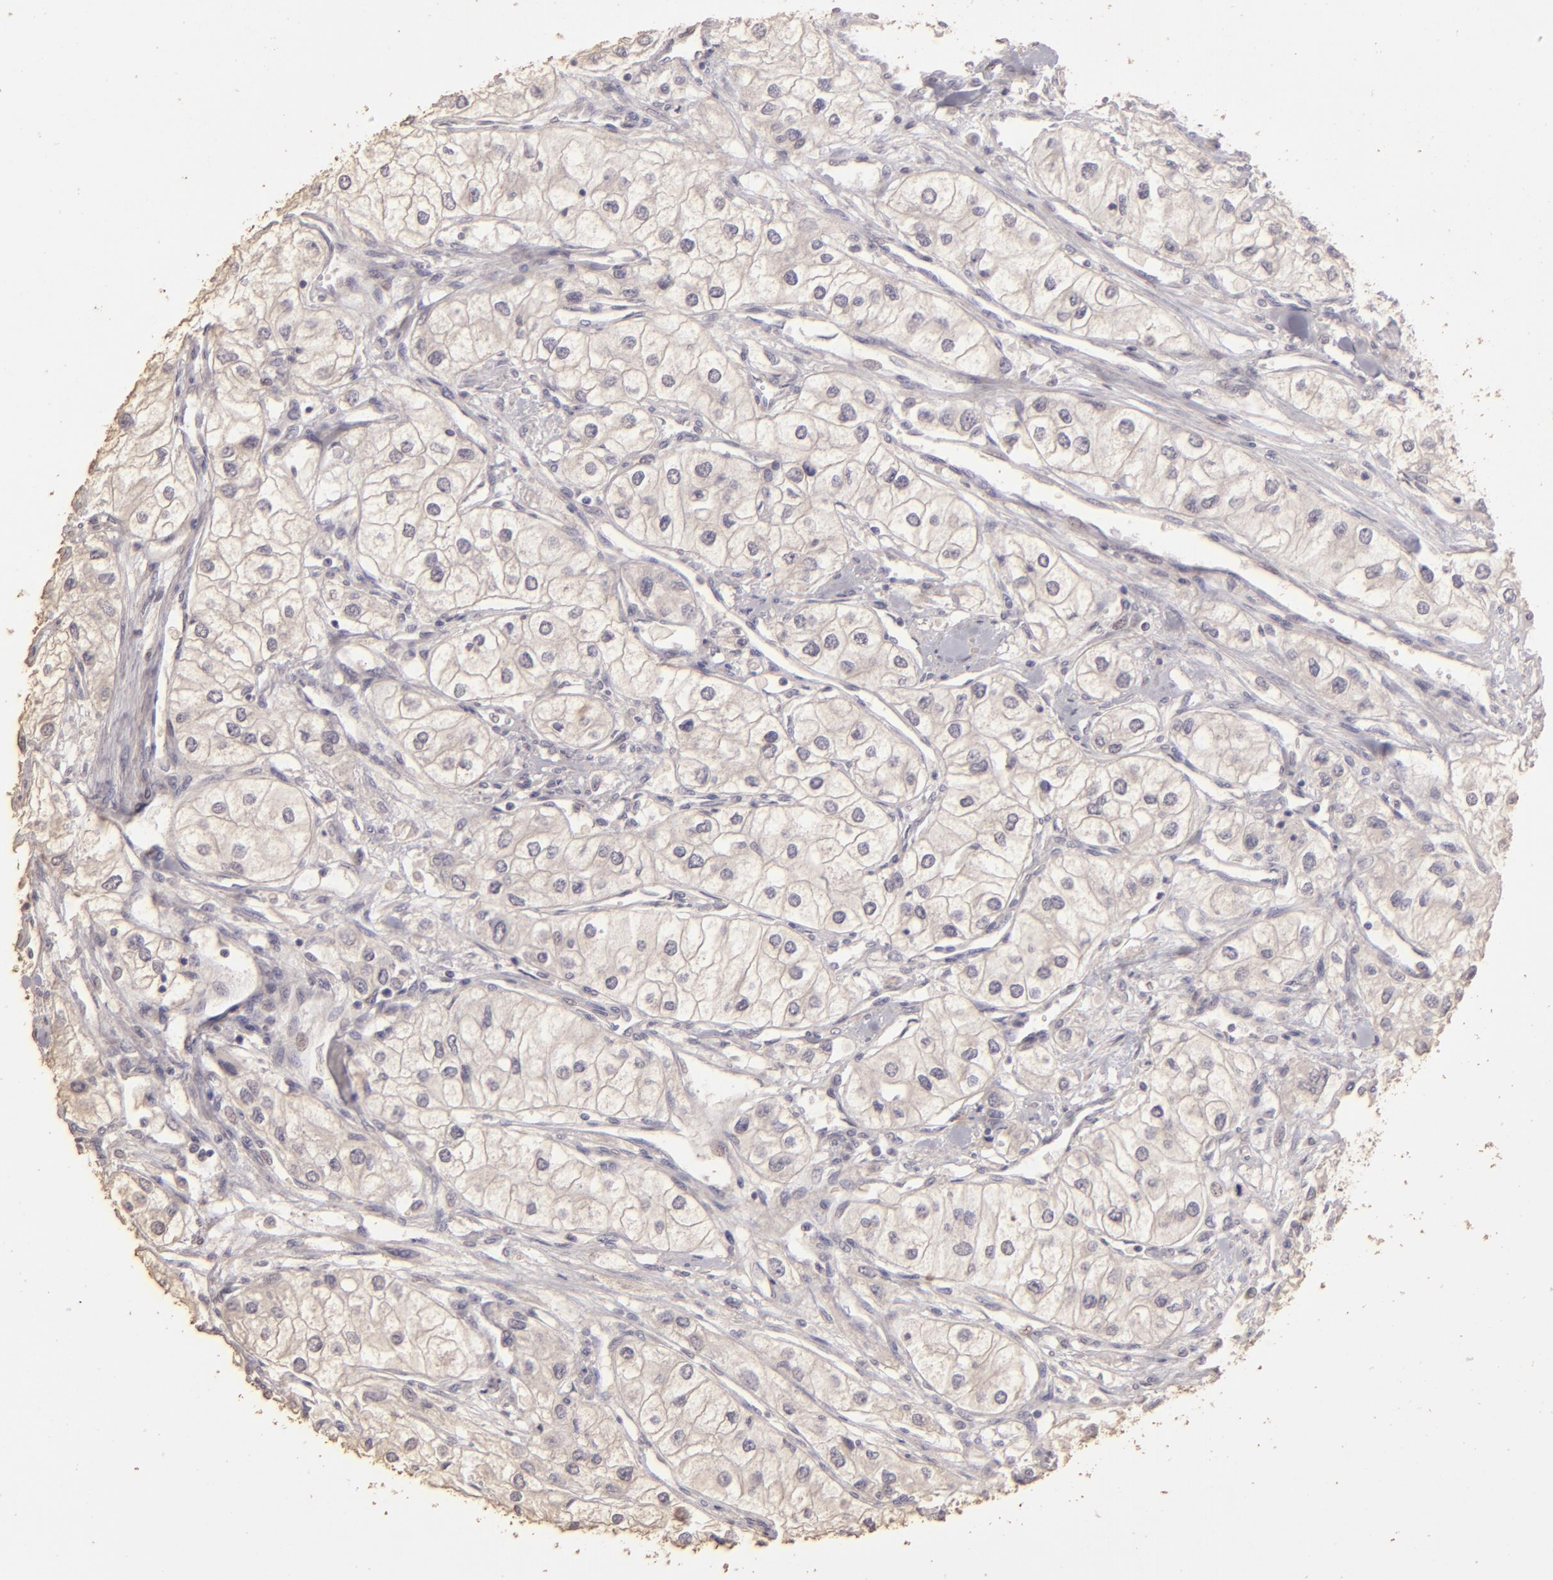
{"staining": {"intensity": "negative", "quantity": "none", "location": "none"}, "tissue": "renal cancer", "cell_type": "Tumor cells", "image_type": "cancer", "snomed": [{"axis": "morphology", "description": "Adenocarcinoma, NOS"}, {"axis": "topography", "description": "Kidney"}], "caption": "A histopathology image of renal cancer stained for a protein shows no brown staining in tumor cells.", "gene": "BCL2L13", "patient": {"sex": "male", "age": 57}}